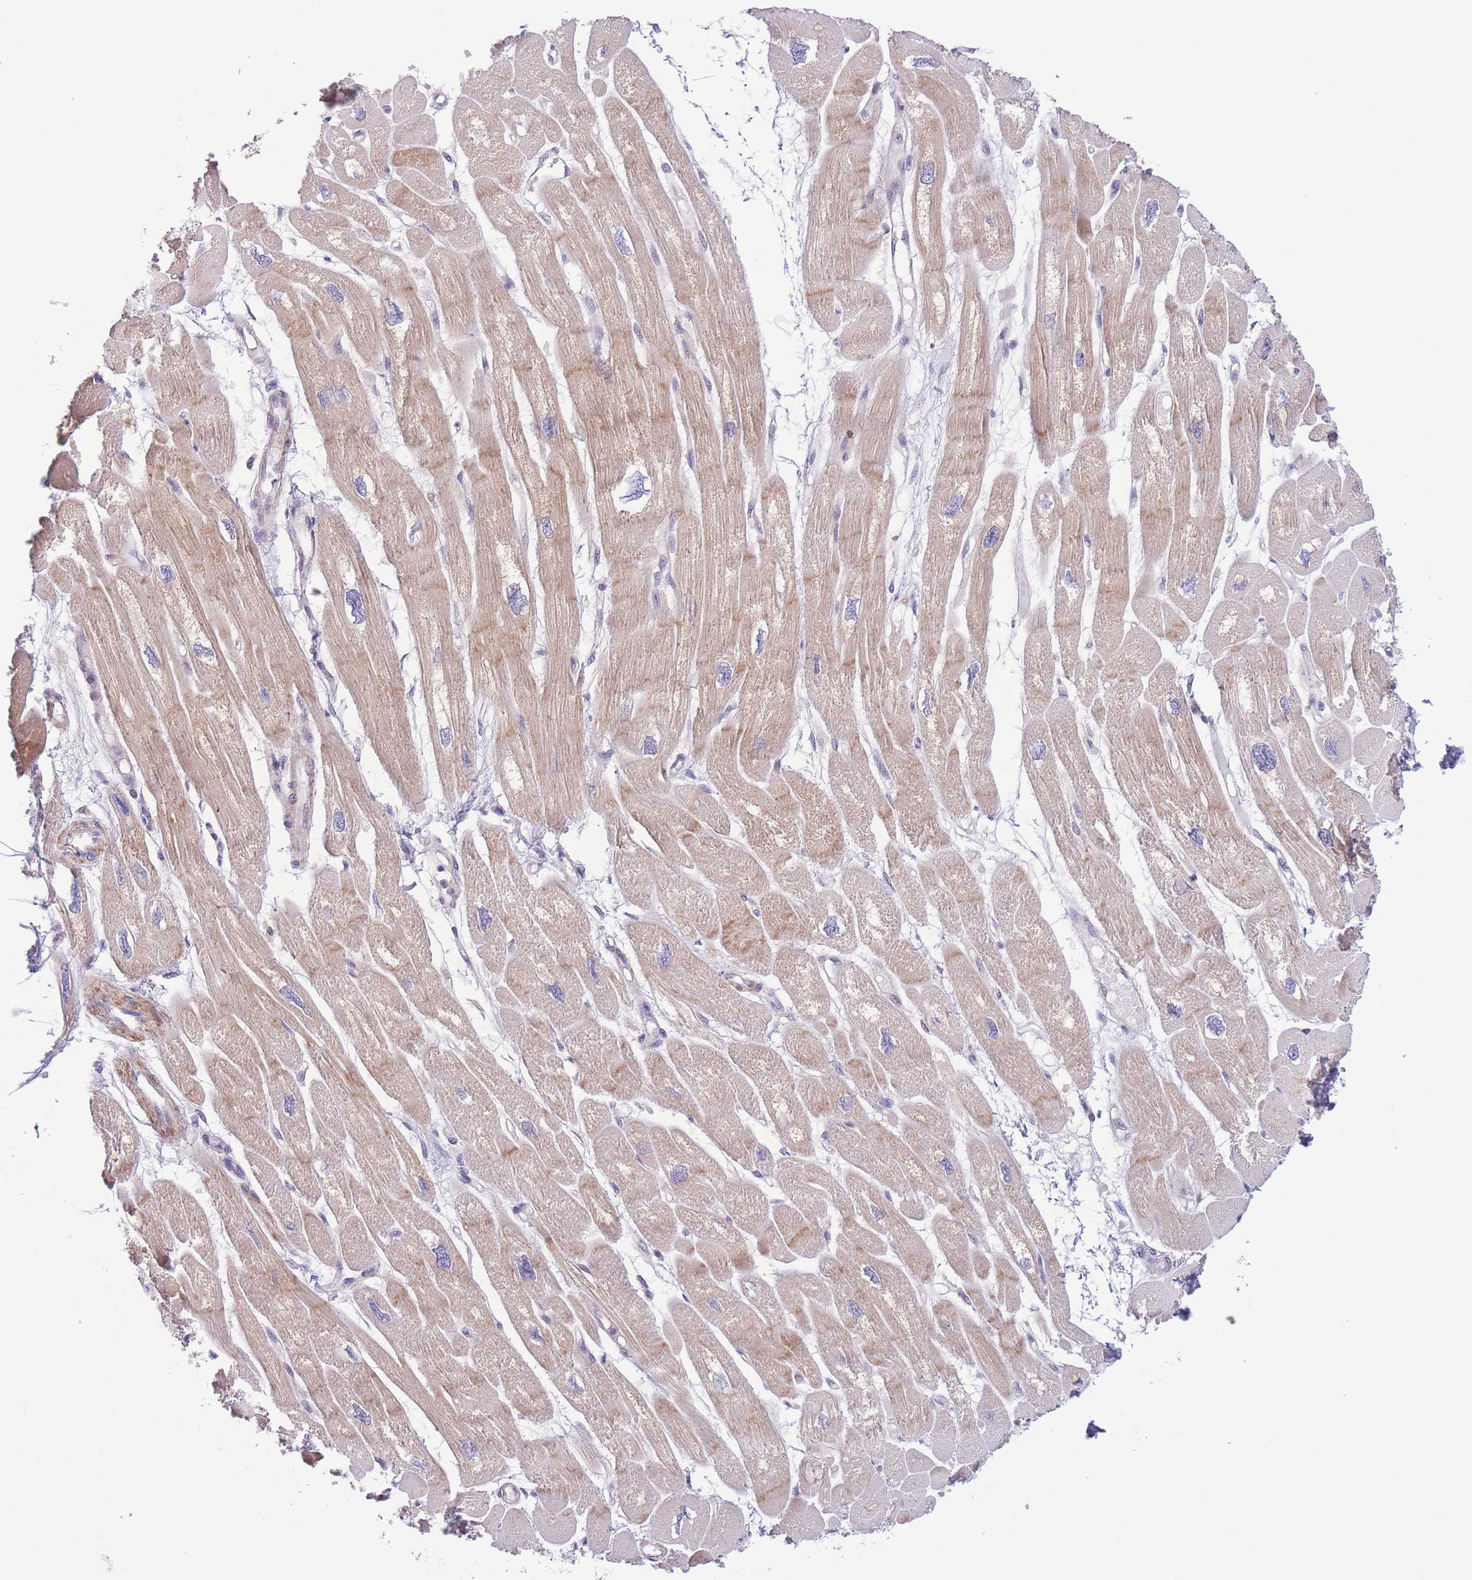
{"staining": {"intensity": "moderate", "quantity": ">75%", "location": "cytoplasmic/membranous"}, "tissue": "heart muscle", "cell_type": "Cardiomyocytes", "image_type": "normal", "snomed": [{"axis": "morphology", "description": "Normal tissue, NOS"}, {"axis": "topography", "description": "Heart"}], "caption": "IHC (DAB (3,3'-diaminobenzidine)) staining of normal human heart muscle shows moderate cytoplasmic/membranous protein expression in about >75% of cardiomyocytes.", "gene": "C9orf152", "patient": {"sex": "male", "age": 42}}